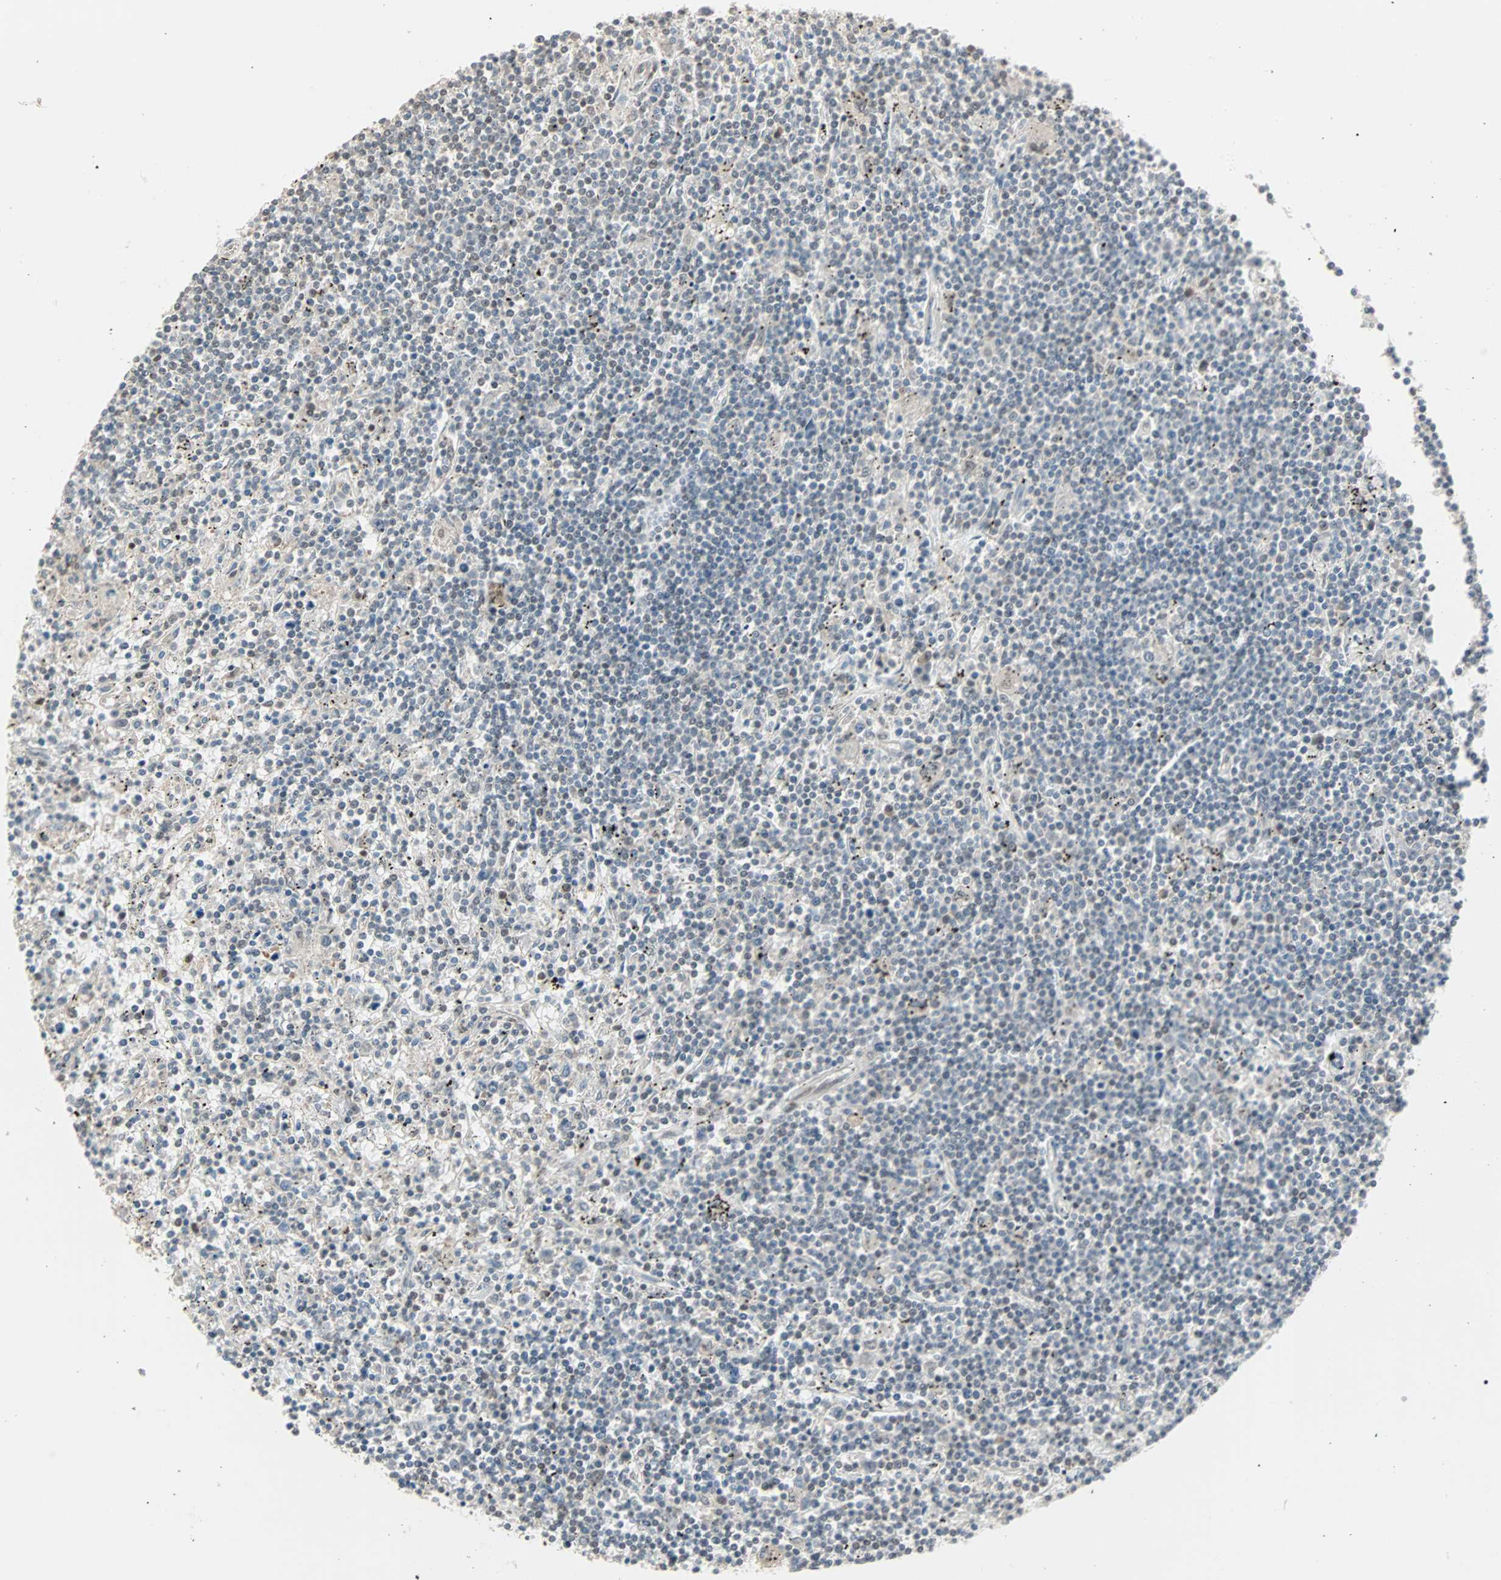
{"staining": {"intensity": "moderate", "quantity": "<25%", "location": "cytoplasmic/membranous"}, "tissue": "lymphoma", "cell_type": "Tumor cells", "image_type": "cancer", "snomed": [{"axis": "morphology", "description": "Malignant lymphoma, non-Hodgkin's type, Low grade"}, {"axis": "topography", "description": "Spleen"}], "caption": "Protein analysis of lymphoma tissue exhibits moderate cytoplasmic/membranous expression in approximately <25% of tumor cells. The protein is stained brown, and the nuclei are stained in blue (DAB (3,3'-diaminobenzidine) IHC with brightfield microscopy, high magnification).", "gene": "KDM4A", "patient": {"sex": "male", "age": 76}}